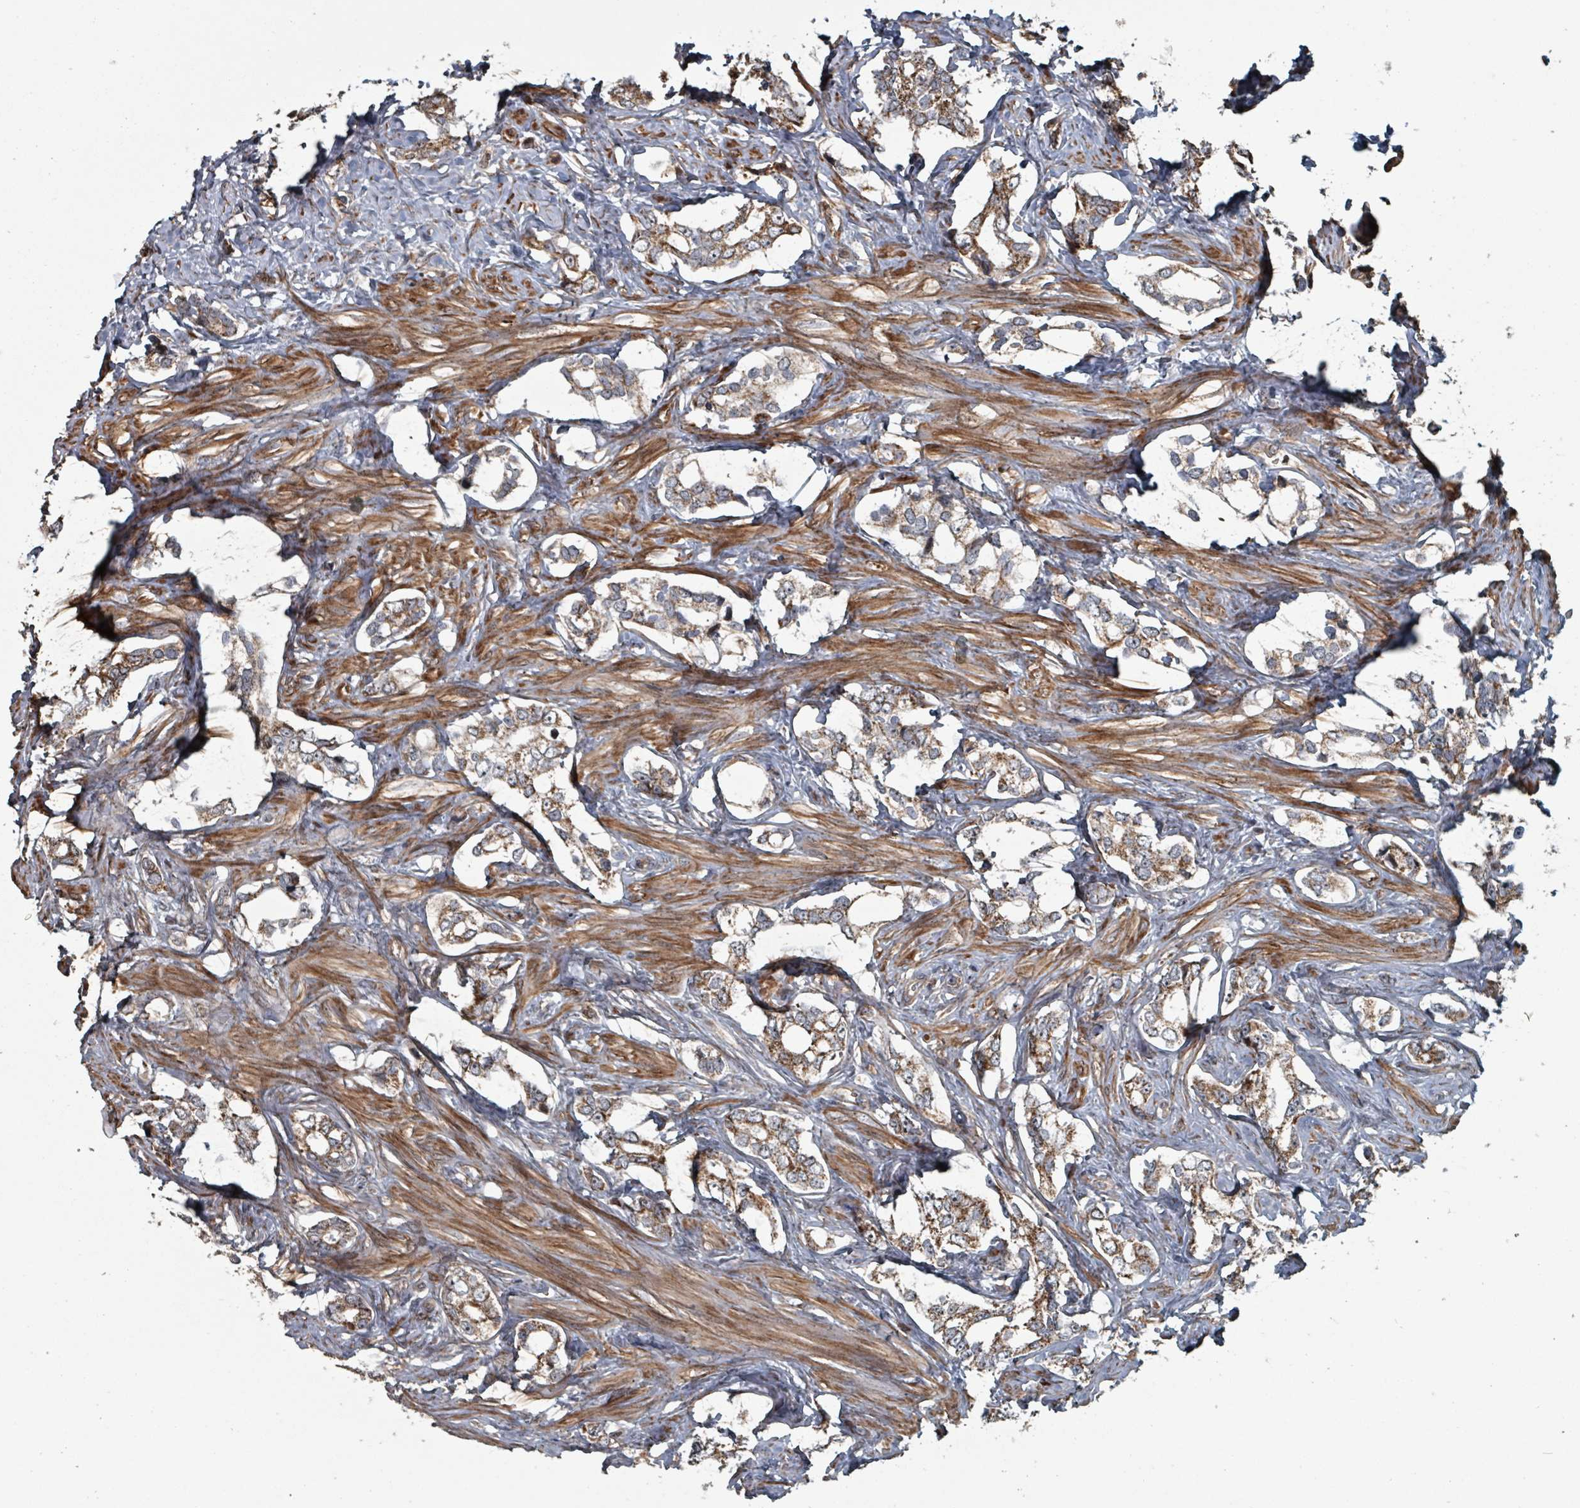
{"staining": {"intensity": "moderate", "quantity": "25%-75%", "location": "cytoplasmic/membranous"}, "tissue": "prostate cancer", "cell_type": "Tumor cells", "image_type": "cancer", "snomed": [{"axis": "morphology", "description": "Adenocarcinoma, High grade"}, {"axis": "topography", "description": "Prostate"}], "caption": "Moderate cytoplasmic/membranous staining is seen in approximately 25%-75% of tumor cells in prostate cancer (adenocarcinoma (high-grade)).", "gene": "MRPL4", "patient": {"sex": "male", "age": 66}}